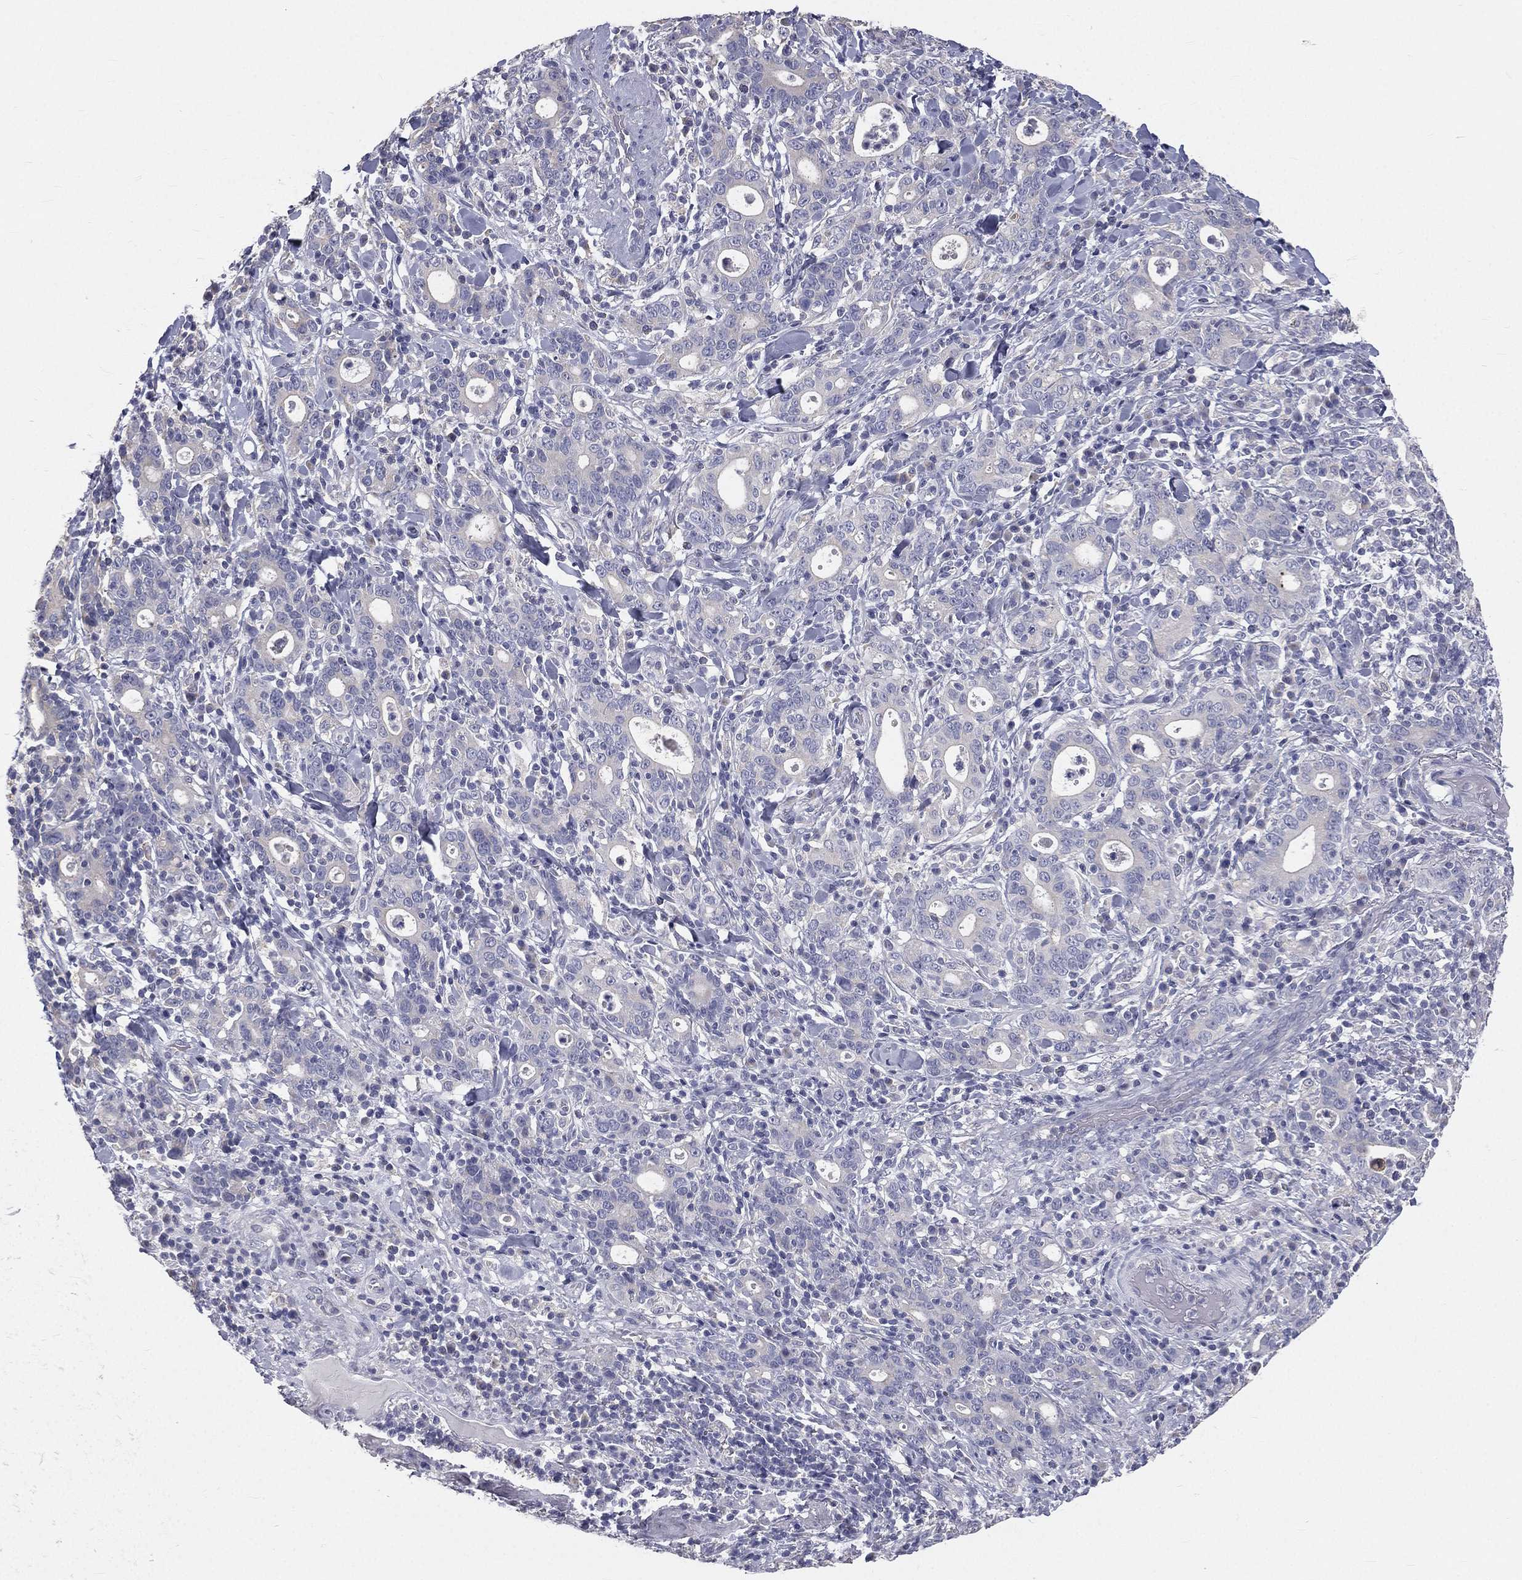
{"staining": {"intensity": "negative", "quantity": "none", "location": "none"}, "tissue": "stomach cancer", "cell_type": "Tumor cells", "image_type": "cancer", "snomed": [{"axis": "morphology", "description": "Adenocarcinoma, NOS"}, {"axis": "topography", "description": "Stomach"}], "caption": "Micrograph shows no protein positivity in tumor cells of stomach cancer tissue.", "gene": "MUC13", "patient": {"sex": "male", "age": 79}}